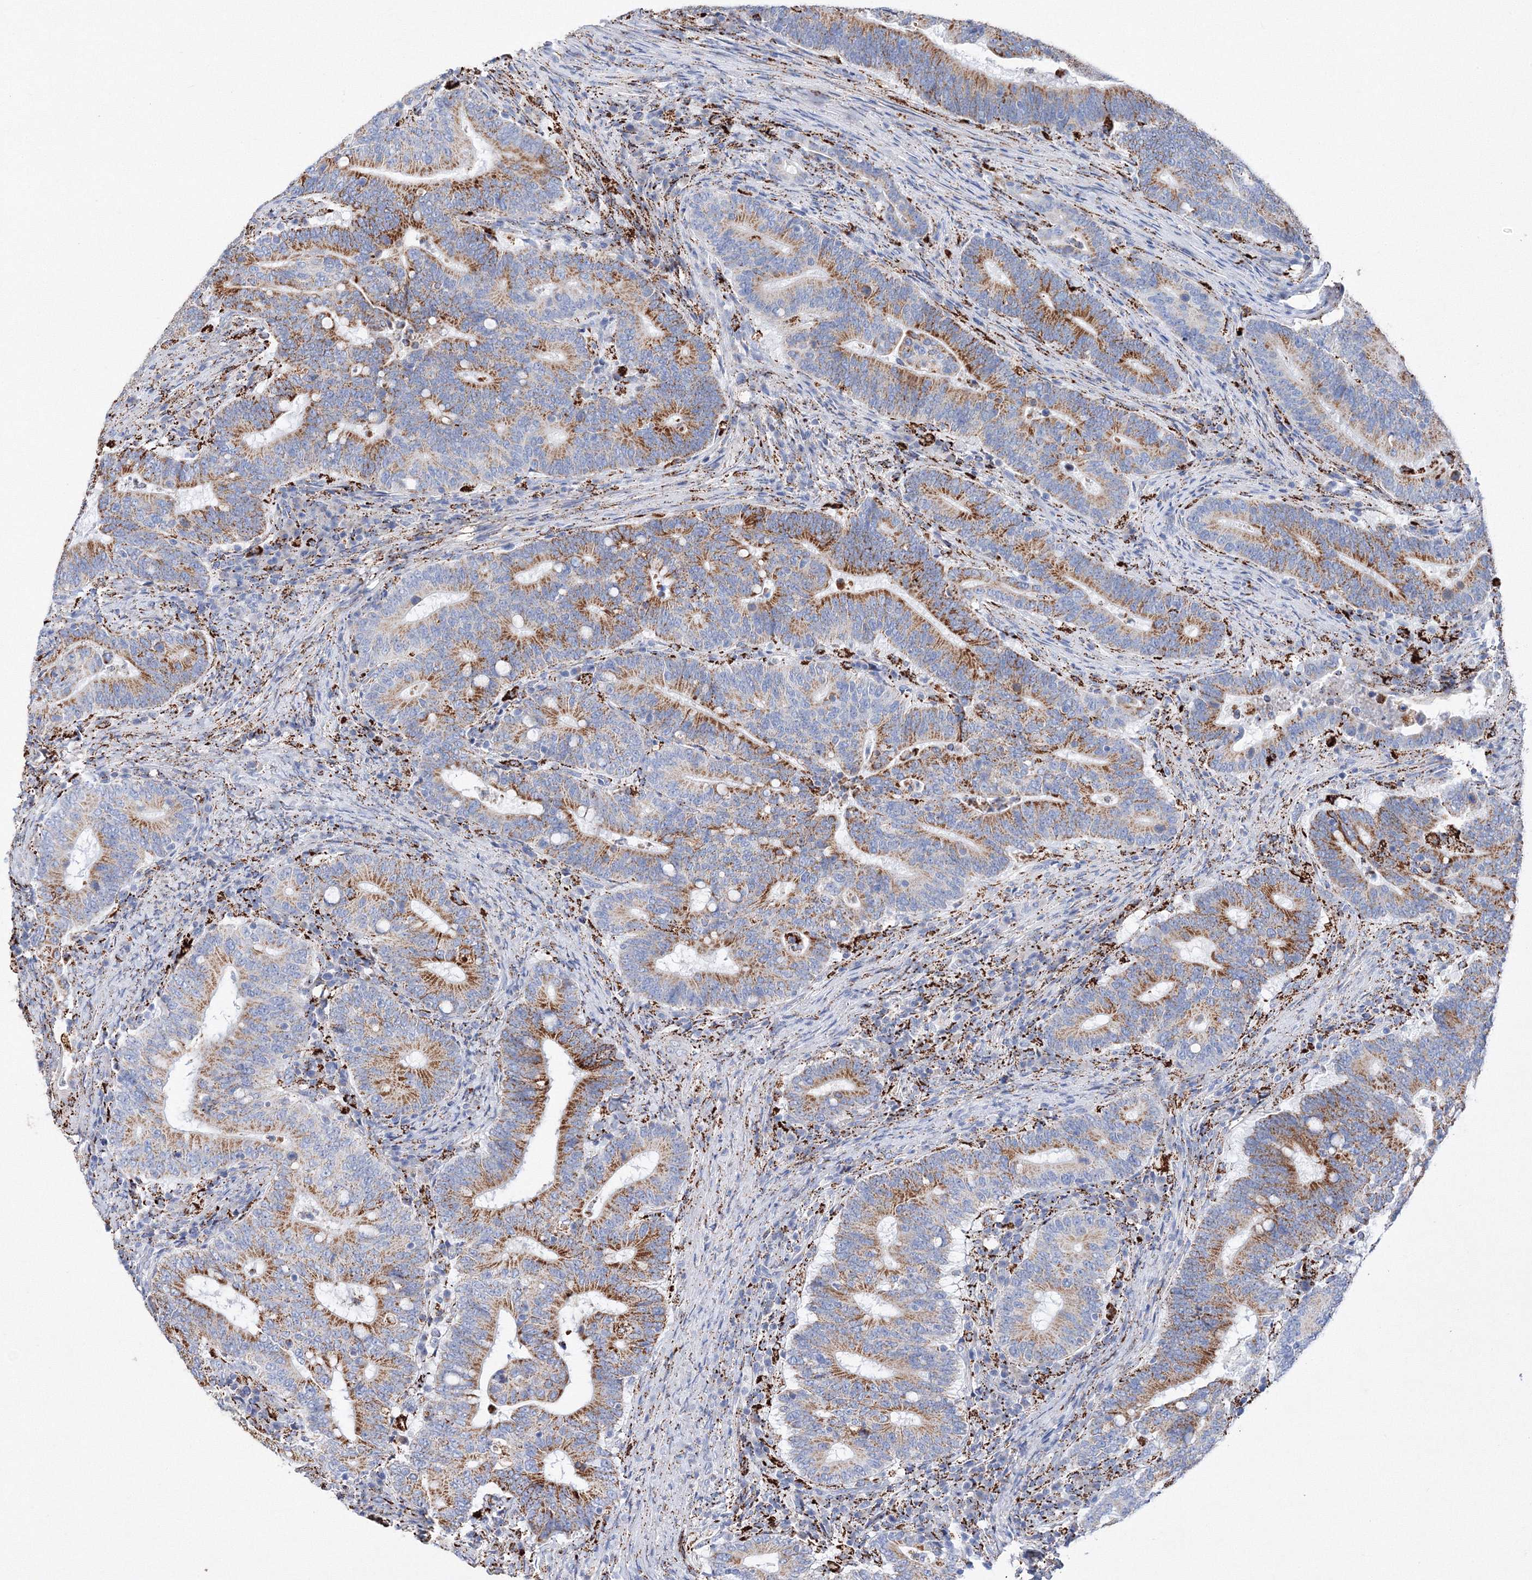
{"staining": {"intensity": "strong", "quantity": ">75%", "location": "cytoplasmic/membranous"}, "tissue": "colorectal cancer", "cell_type": "Tumor cells", "image_type": "cancer", "snomed": [{"axis": "morphology", "description": "Adenocarcinoma, NOS"}, {"axis": "topography", "description": "Colon"}], "caption": "There is high levels of strong cytoplasmic/membranous staining in tumor cells of adenocarcinoma (colorectal), as demonstrated by immunohistochemical staining (brown color).", "gene": "MERTK", "patient": {"sex": "female", "age": 66}}